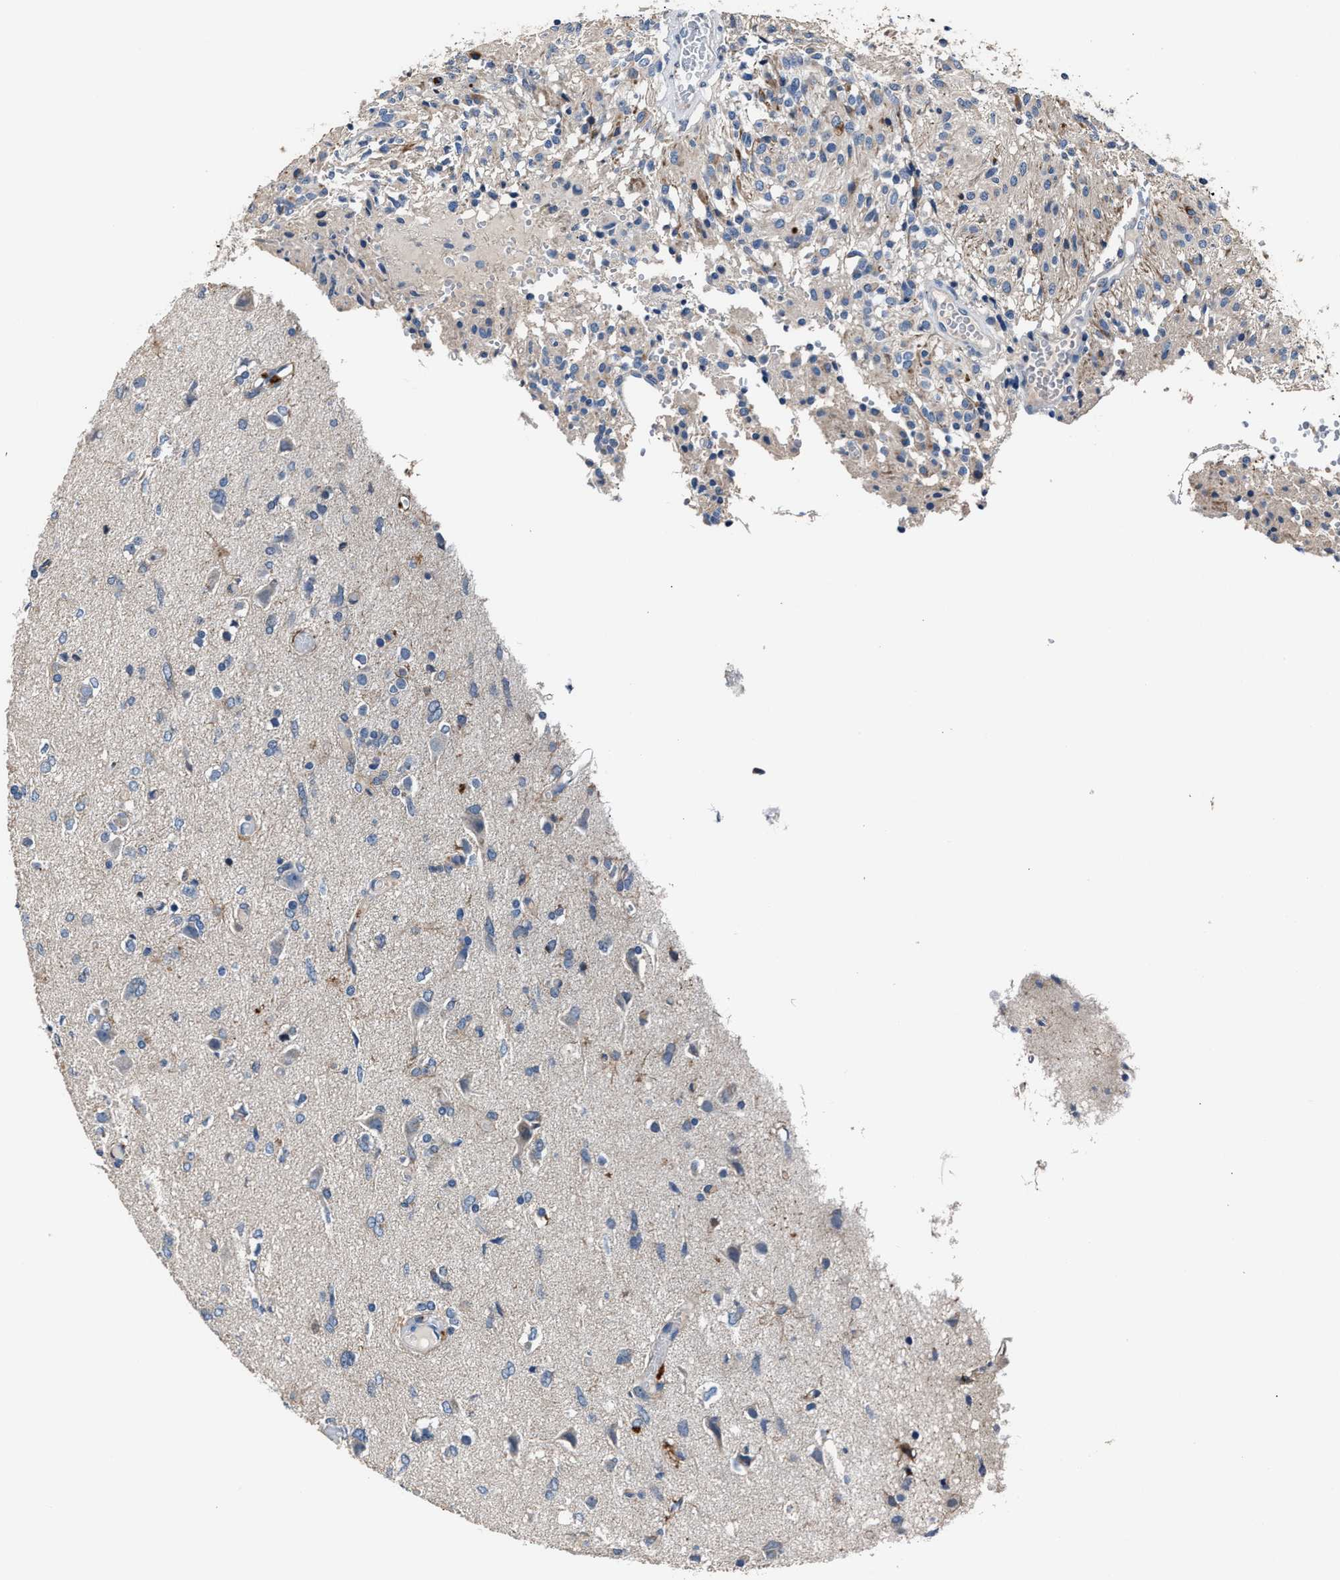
{"staining": {"intensity": "negative", "quantity": "none", "location": "none"}, "tissue": "glioma", "cell_type": "Tumor cells", "image_type": "cancer", "snomed": [{"axis": "morphology", "description": "Glioma, malignant, High grade"}, {"axis": "topography", "description": "Brain"}], "caption": "Tumor cells are negative for protein expression in human glioma. (IHC, brightfield microscopy, high magnification).", "gene": "DNAJC24", "patient": {"sex": "female", "age": 59}}